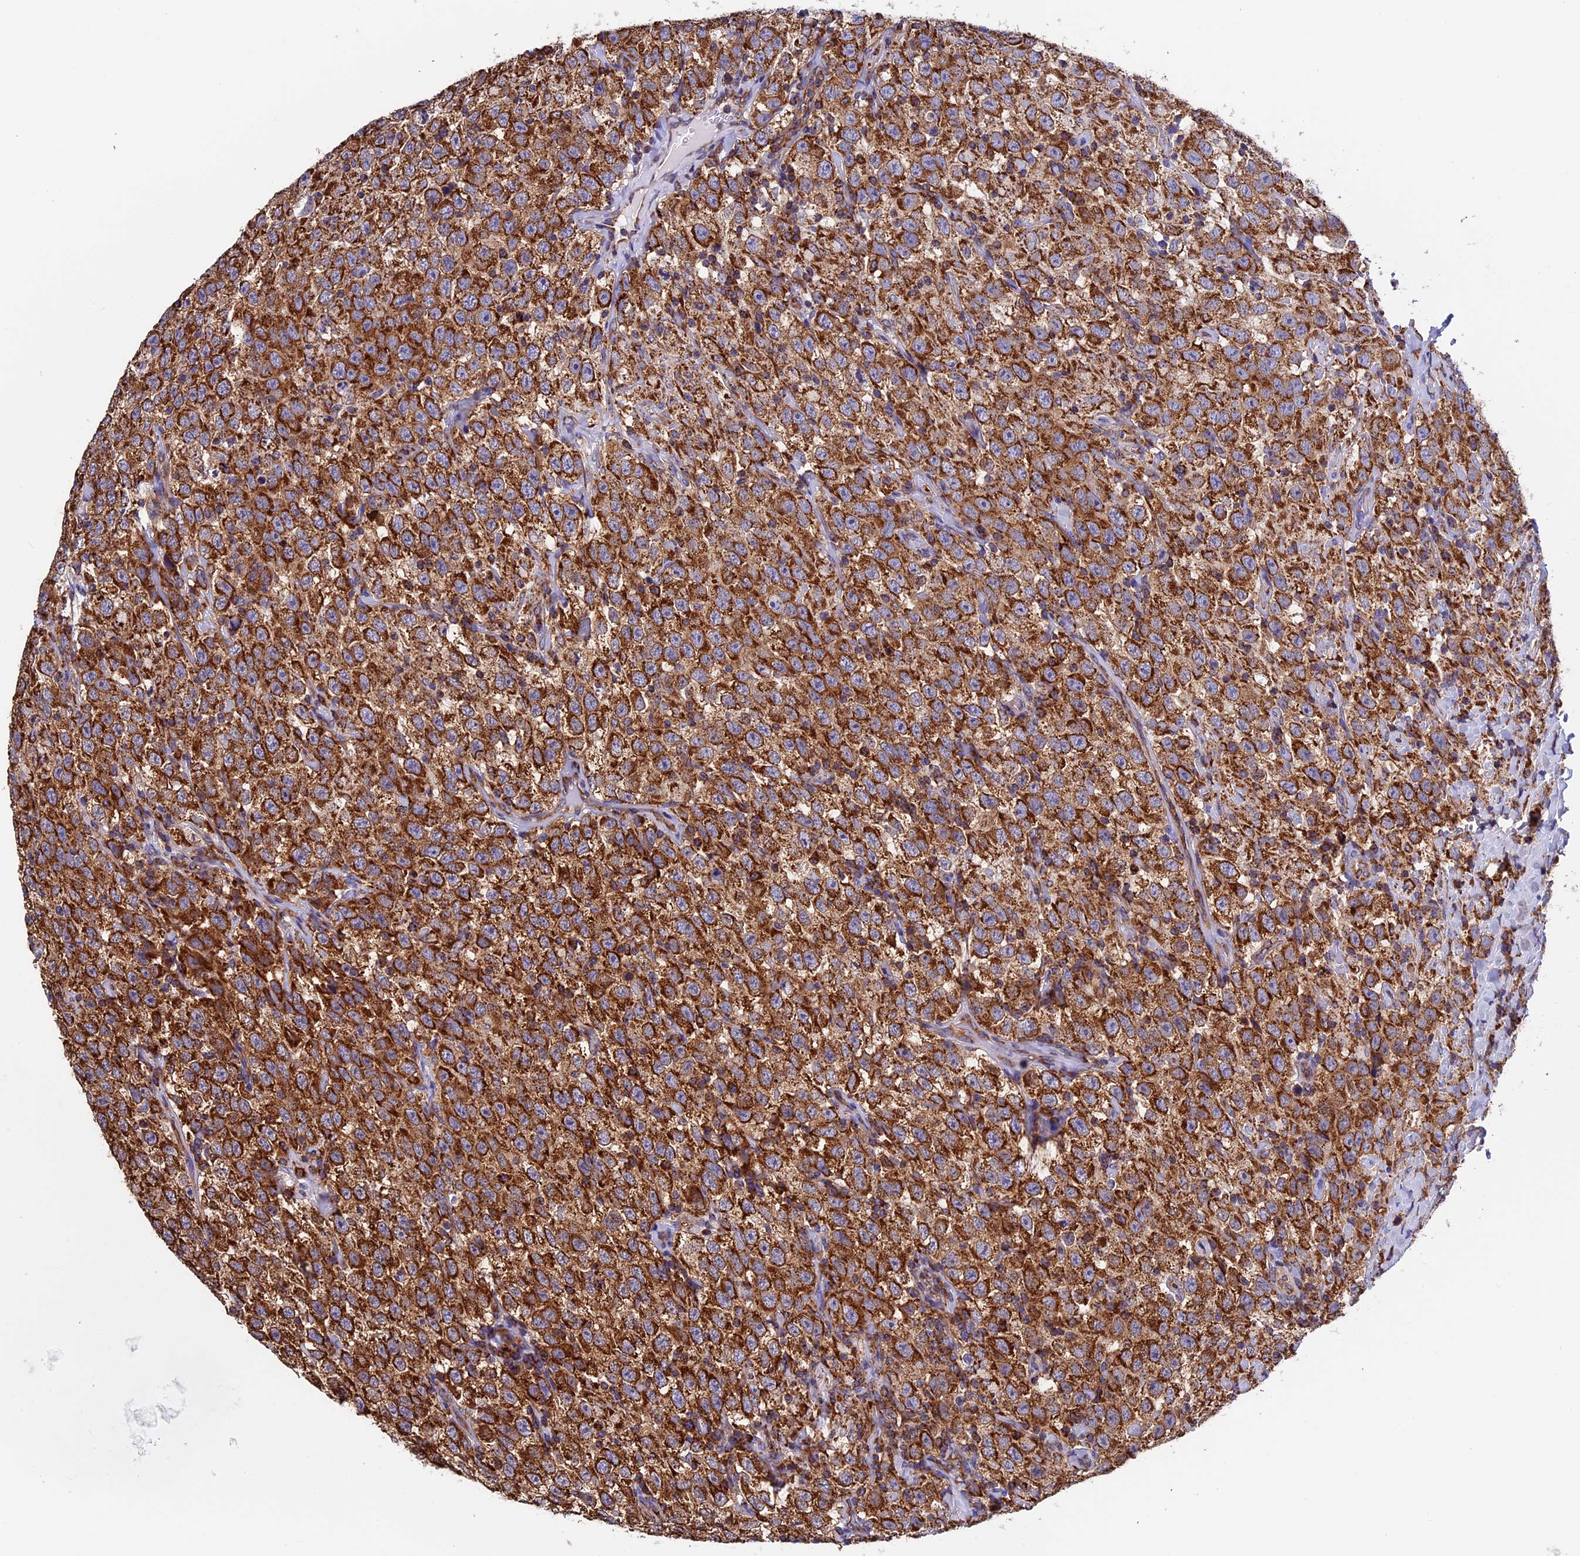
{"staining": {"intensity": "strong", "quantity": ">75%", "location": "cytoplasmic/membranous"}, "tissue": "testis cancer", "cell_type": "Tumor cells", "image_type": "cancer", "snomed": [{"axis": "morphology", "description": "Seminoma, NOS"}, {"axis": "topography", "description": "Testis"}], "caption": "IHC (DAB (3,3'-diaminobenzidine)) staining of testis seminoma exhibits strong cytoplasmic/membranous protein staining in approximately >75% of tumor cells.", "gene": "SLC9A5", "patient": {"sex": "male", "age": 41}}